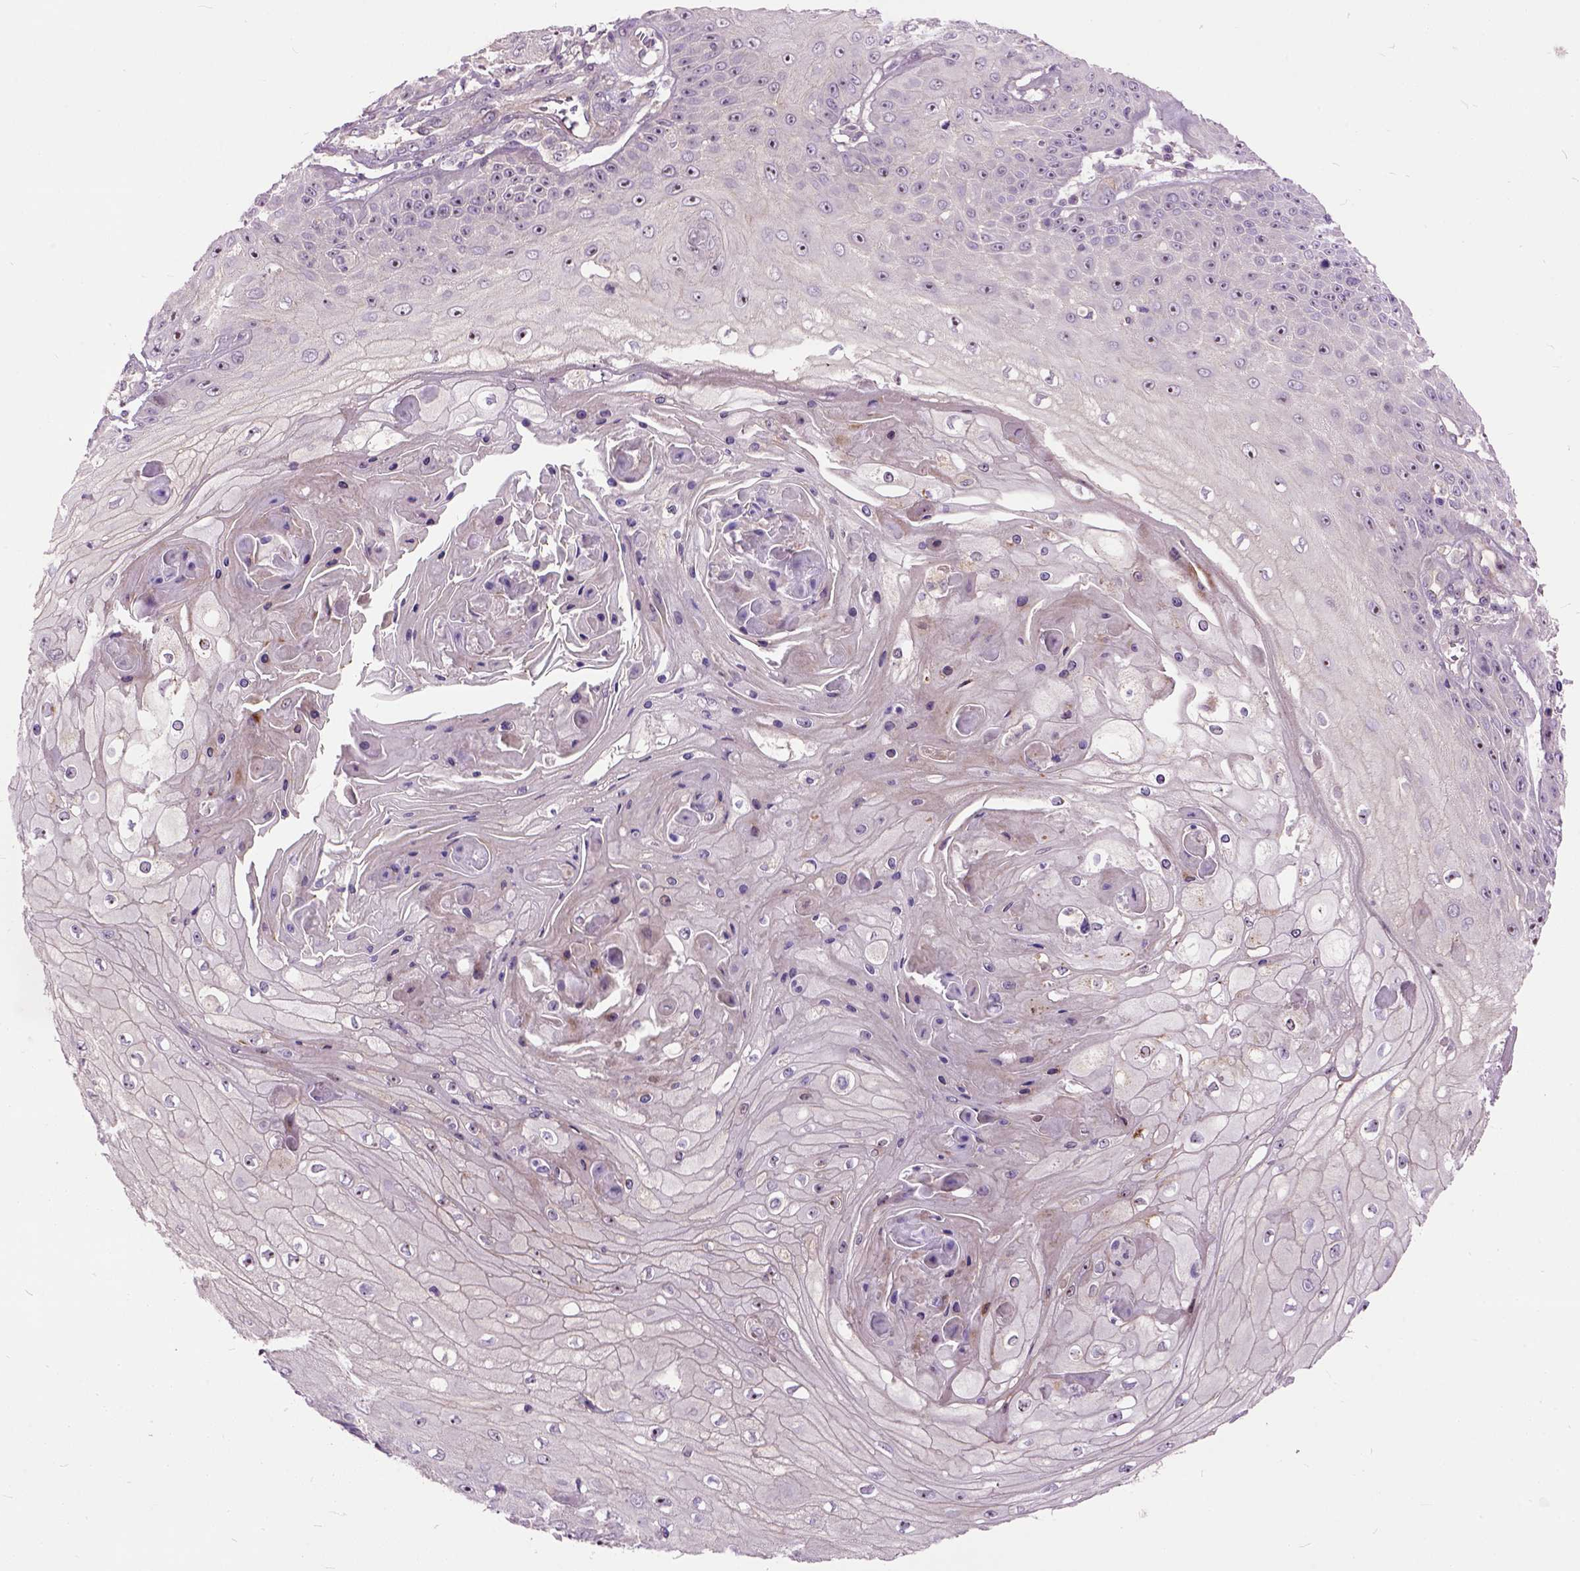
{"staining": {"intensity": "moderate", "quantity": "<25%", "location": "nuclear"}, "tissue": "skin cancer", "cell_type": "Tumor cells", "image_type": "cancer", "snomed": [{"axis": "morphology", "description": "Squamous cell carcinoma, NOS"}, {"axis": "topography", "description": "Skin"}], "caption": "IHC (DAB (3,3'-diaminobenzidine)) staining of skin squamous cell carcinoma reveals moderate nuclear protein staining in approximately <25% of tumor cells.", "gene": "MAPT", "patient": {"sex": "male", "age": 70}}